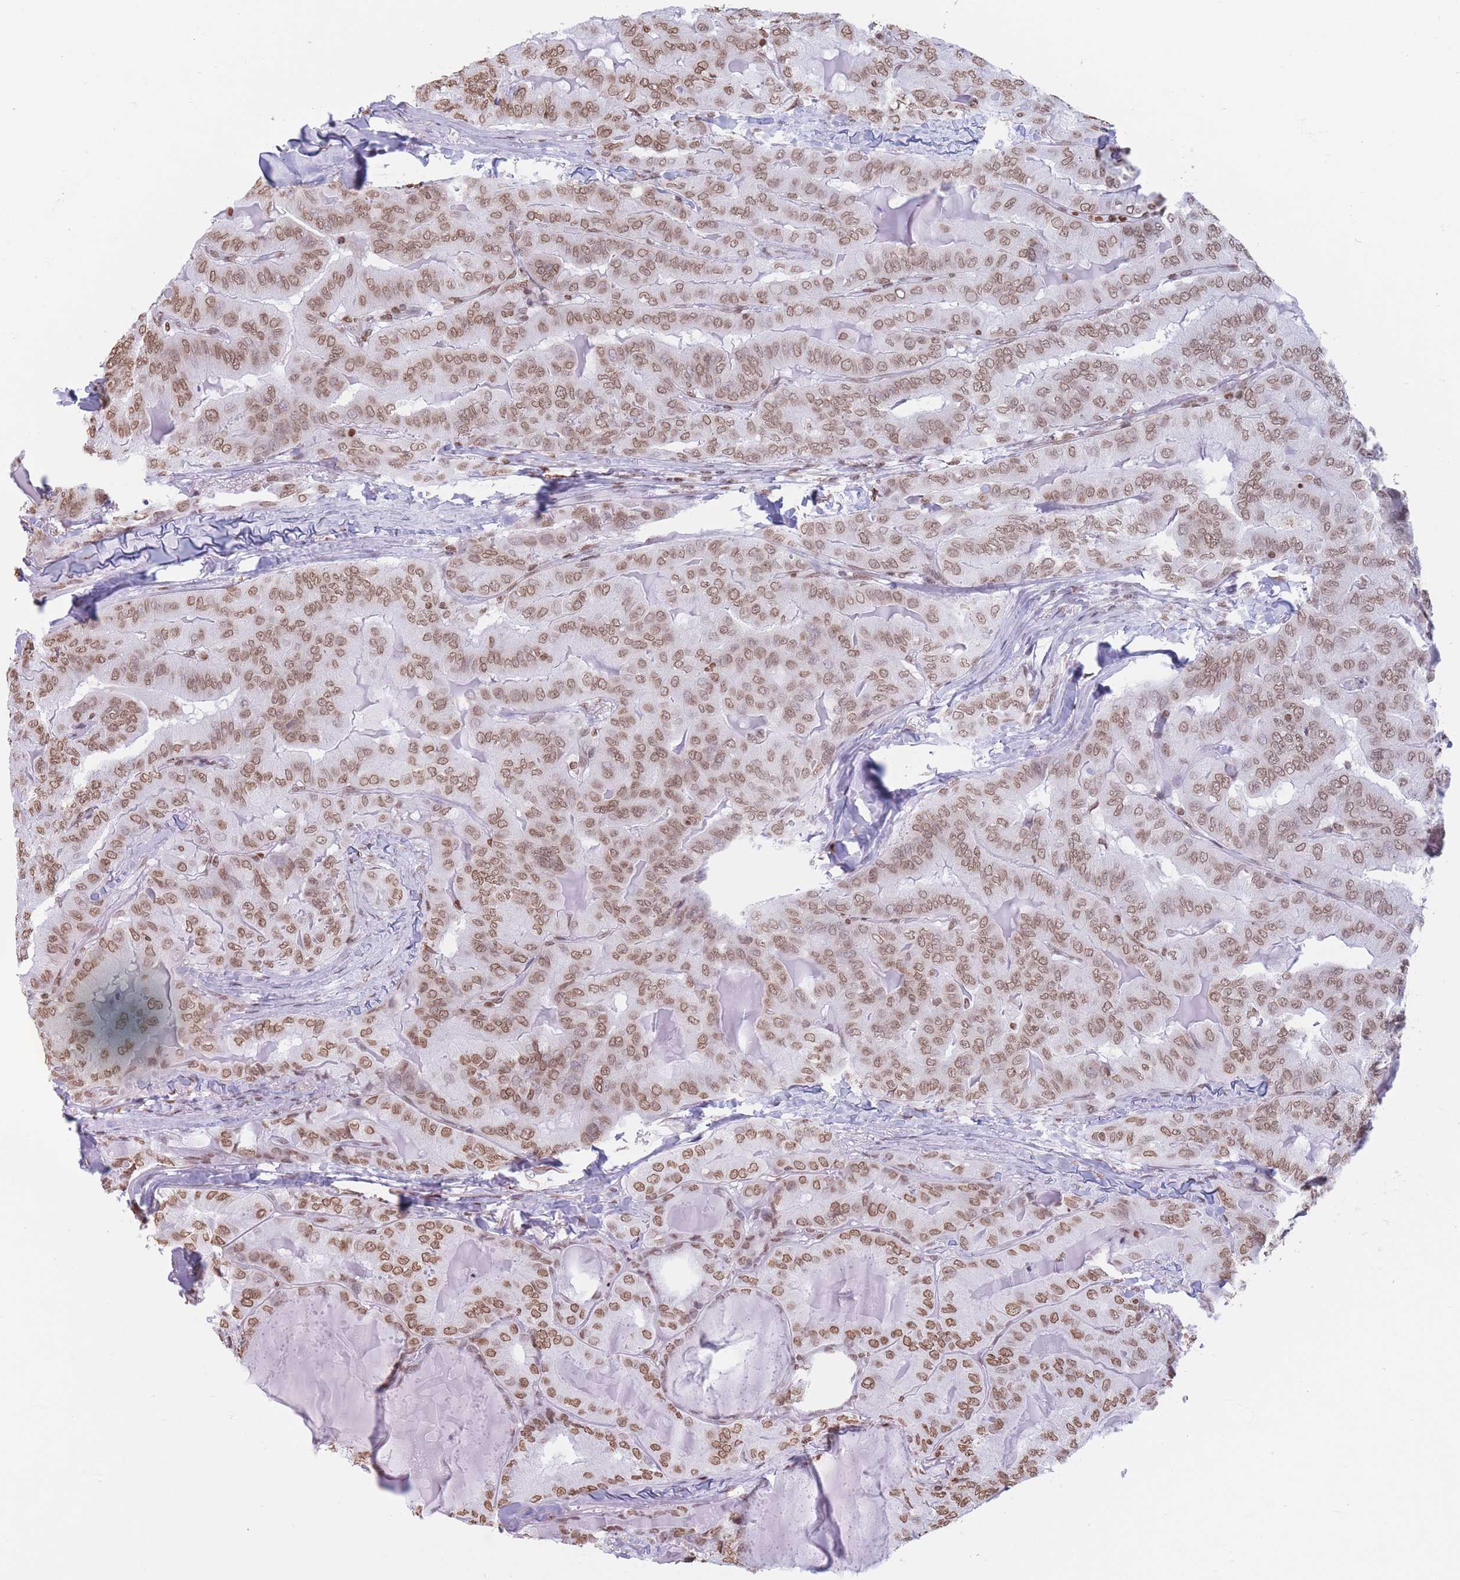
{"staining": {"intensity": "moderate", "quantity": ">75%", "location": "nuclear"}, "tissue": "thyroid cancer", "cell_type": "Tumor cells", "image_type": "cancer", "snomed": [{"axis": "morphology", "description": "Papillary adenocarcinoma, NOS"}, {"axis": "topography", "description": "Thyroid gland"}], "caption": "Moderate nuclear protein expression is appreciated in approximately >75% of tumor cells in thyroid cancer. (DAB = brown stain, brightfield microscopy at high magnification).", "gene": "RYK", "patient": {"sex": "female", "age": 68}}